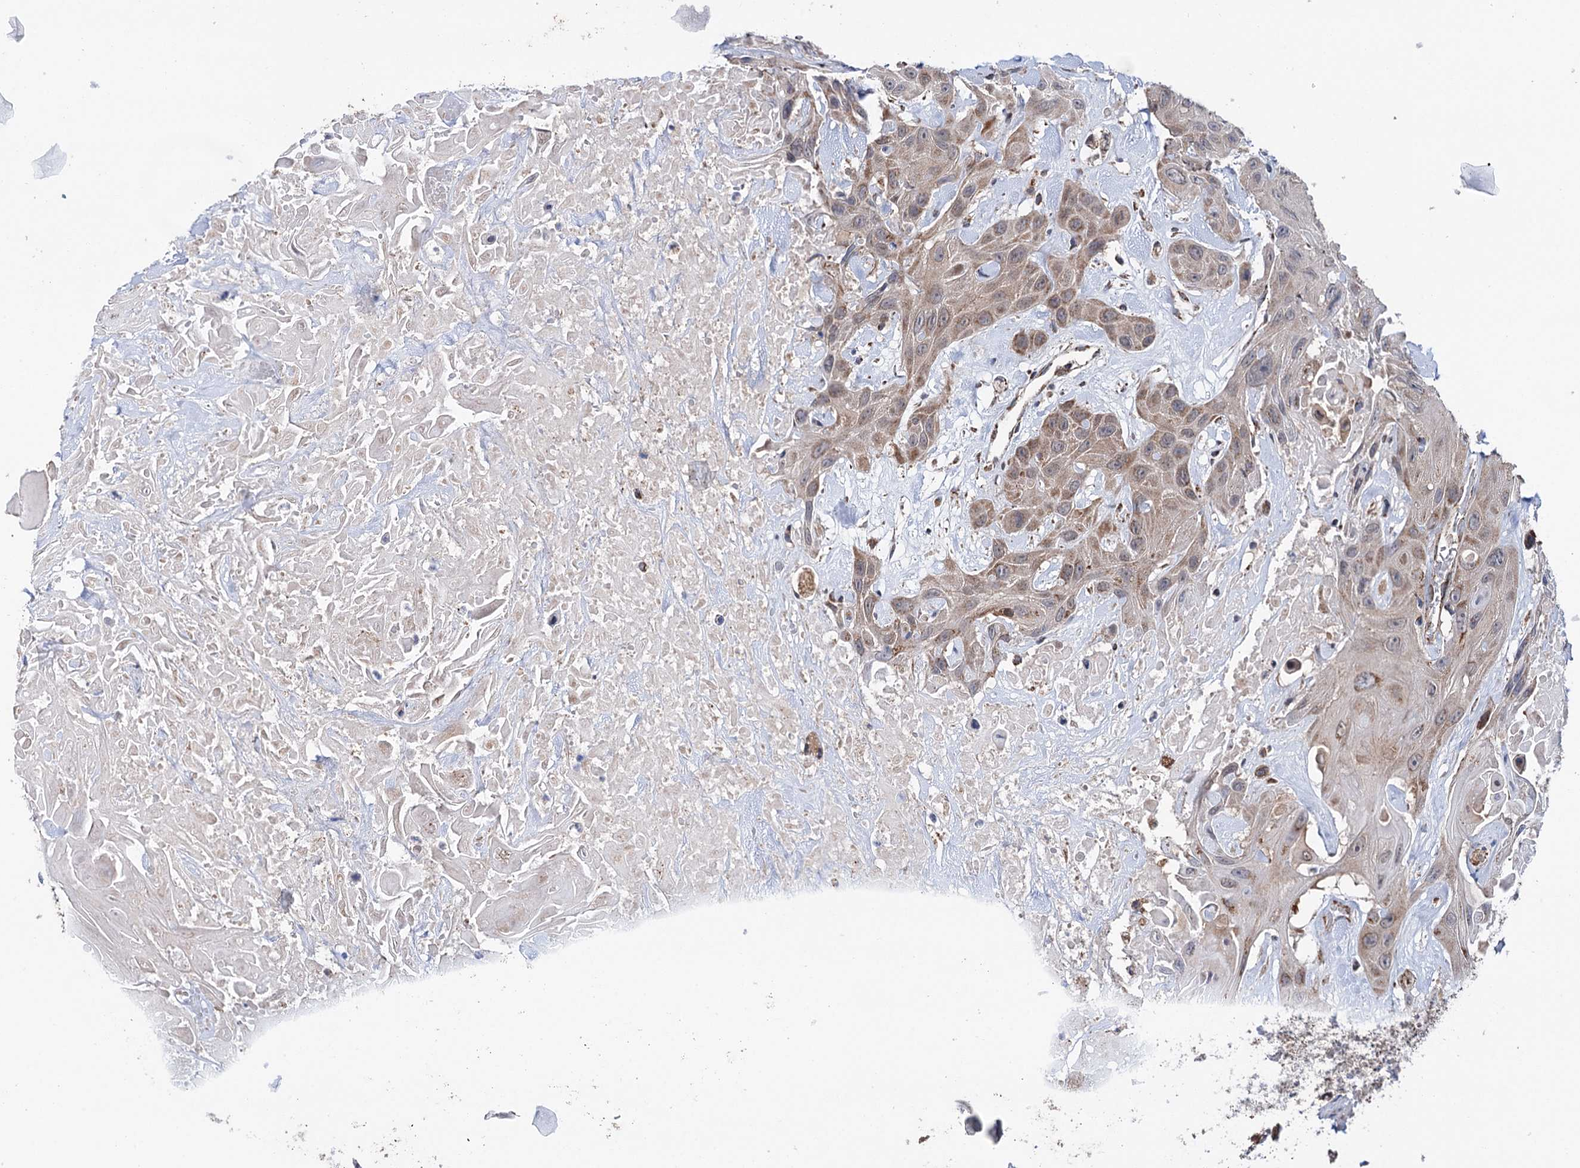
{"staining": {"intensity": "moderate", "quantity": ">75%", "location": "cytoplasmic/membranous"}, "tissue": "head and neck cancer", "cell_type": "Tumor cells", "image_type": "cancer", "snomed": [{"axis": "morphology", "description": "Squamous cell carcinoma, NOS"}, {"axis": "topography", "description": "Head-Neck"}], "caption": "Protein staining displays moderate cytoplasmic/membranous positivity in approximately >75% of tumor cells in head and neck cancer (squamous cell carcinoma).", "gene": "SUCLA2", "patient": {"sex": "male", "age": 81}}